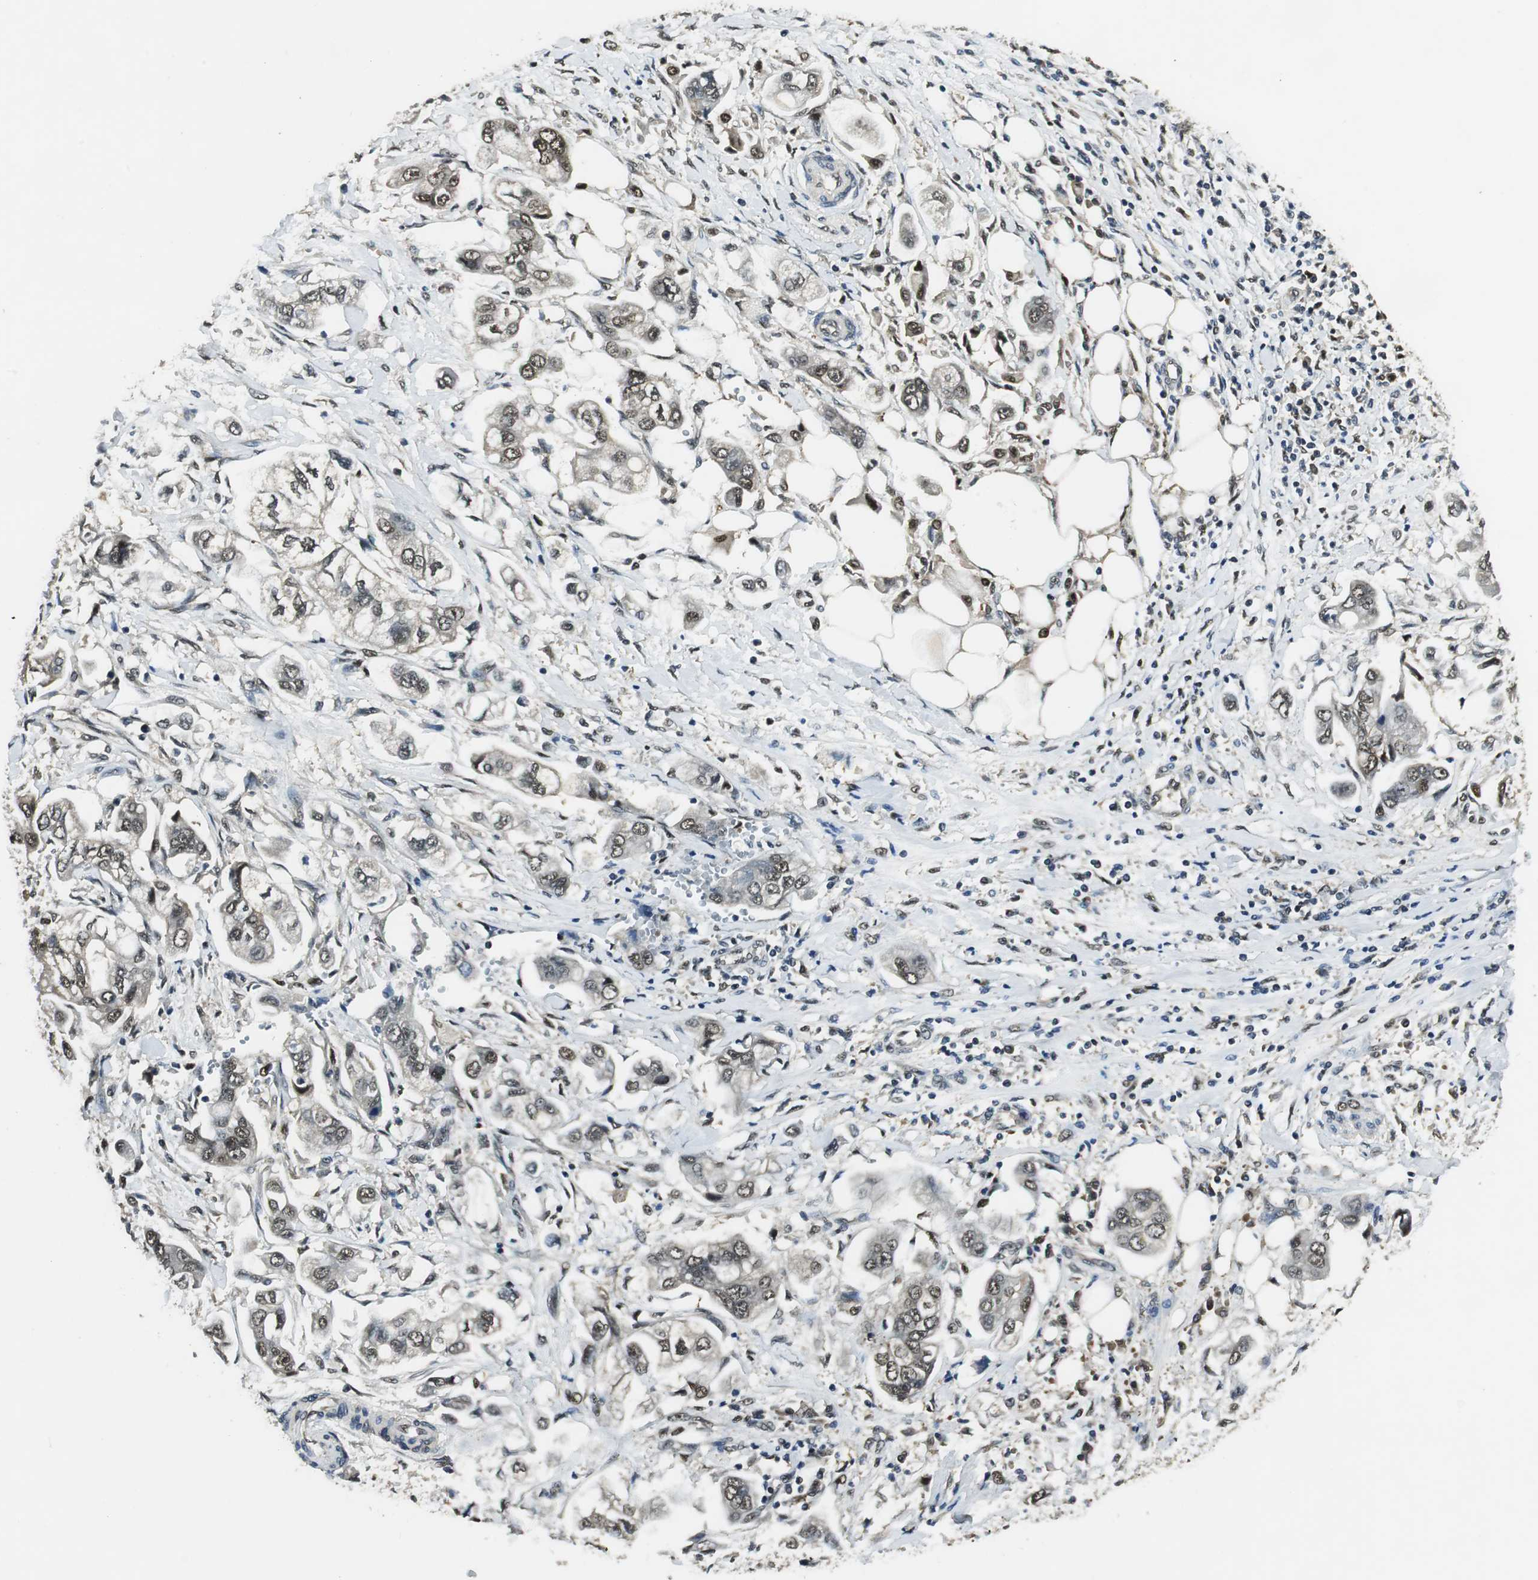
{"staining": {"intensity": "weak", "quantity": "25%-75%", "location": "nuclear"}, "tissue": "stomach cancer", "cell_type": "Tumor cells", "image_type": "cancer", "snomed": [{"axis": "morphology", "description": "Adenocarcinoma, NOS"}, {"axis": "topography", "description": "Stomach"}], "caption": "Immunohistochemical staining of human stomach adenocarcinoma displays low levels of weak nuclear protein positivity in approximately 25%-75% of tumor cells.", "gene": "PSMB4", "patient": {"sex": "male", "age": 62}}